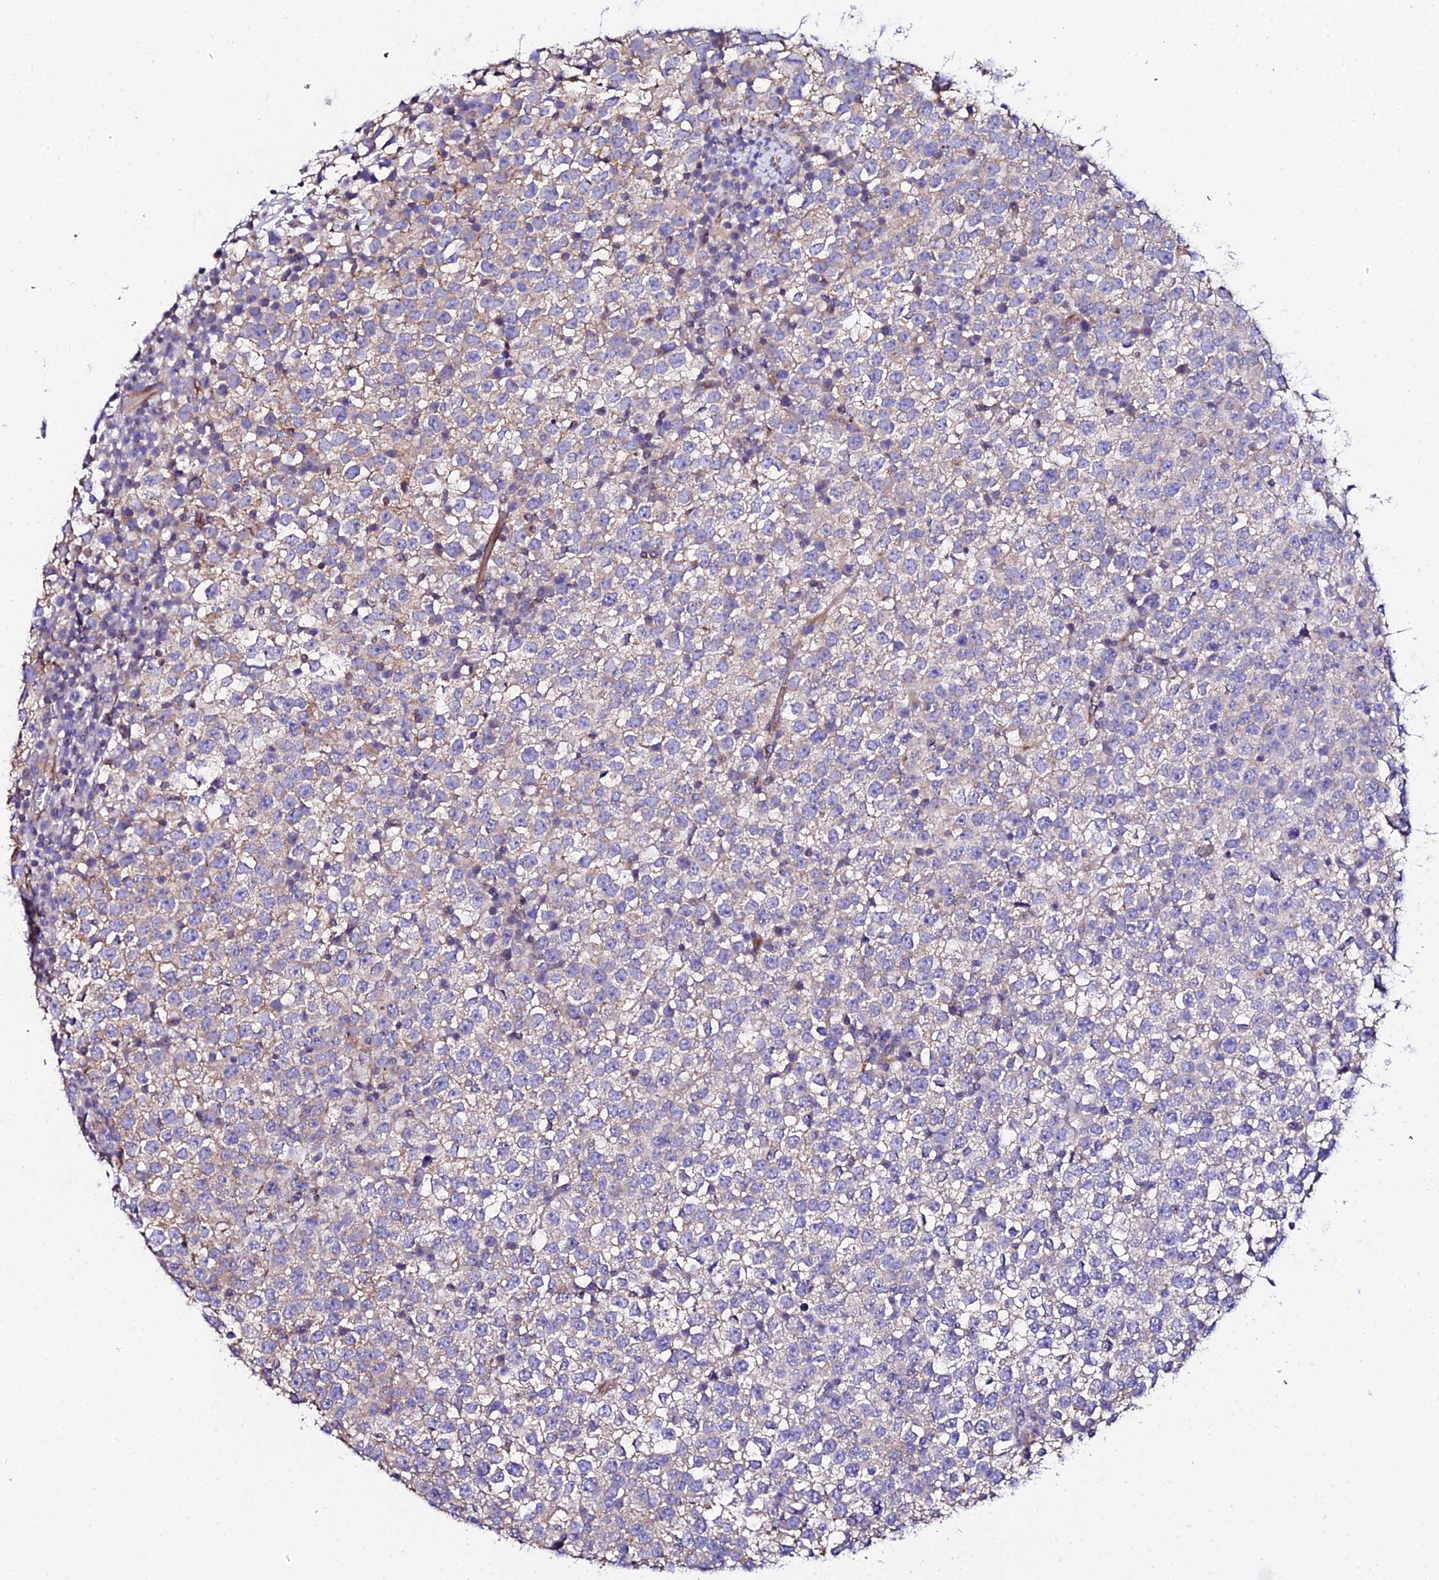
{"staining": {"intensity": "weak", "quantity": "<25%", "location": "cytoplasmic/membranous"}, "tissue": "testis cancer", "cell_type": "Tumor cells", "image_type": "cancer", "snomed": [{"axis": "morphology", "description": "Seminoma, NOS"}, {"axis": "topography", "description": "Testis"}], "caption": "High magnification brightfield microscopy of seminoma (testis) stained with DAB (brown) and counterstained with hematoxylin (blue): tumor cells show no significant expression.", "gene": "DAW1", "patient": {"sex": "male", "age": 65}}